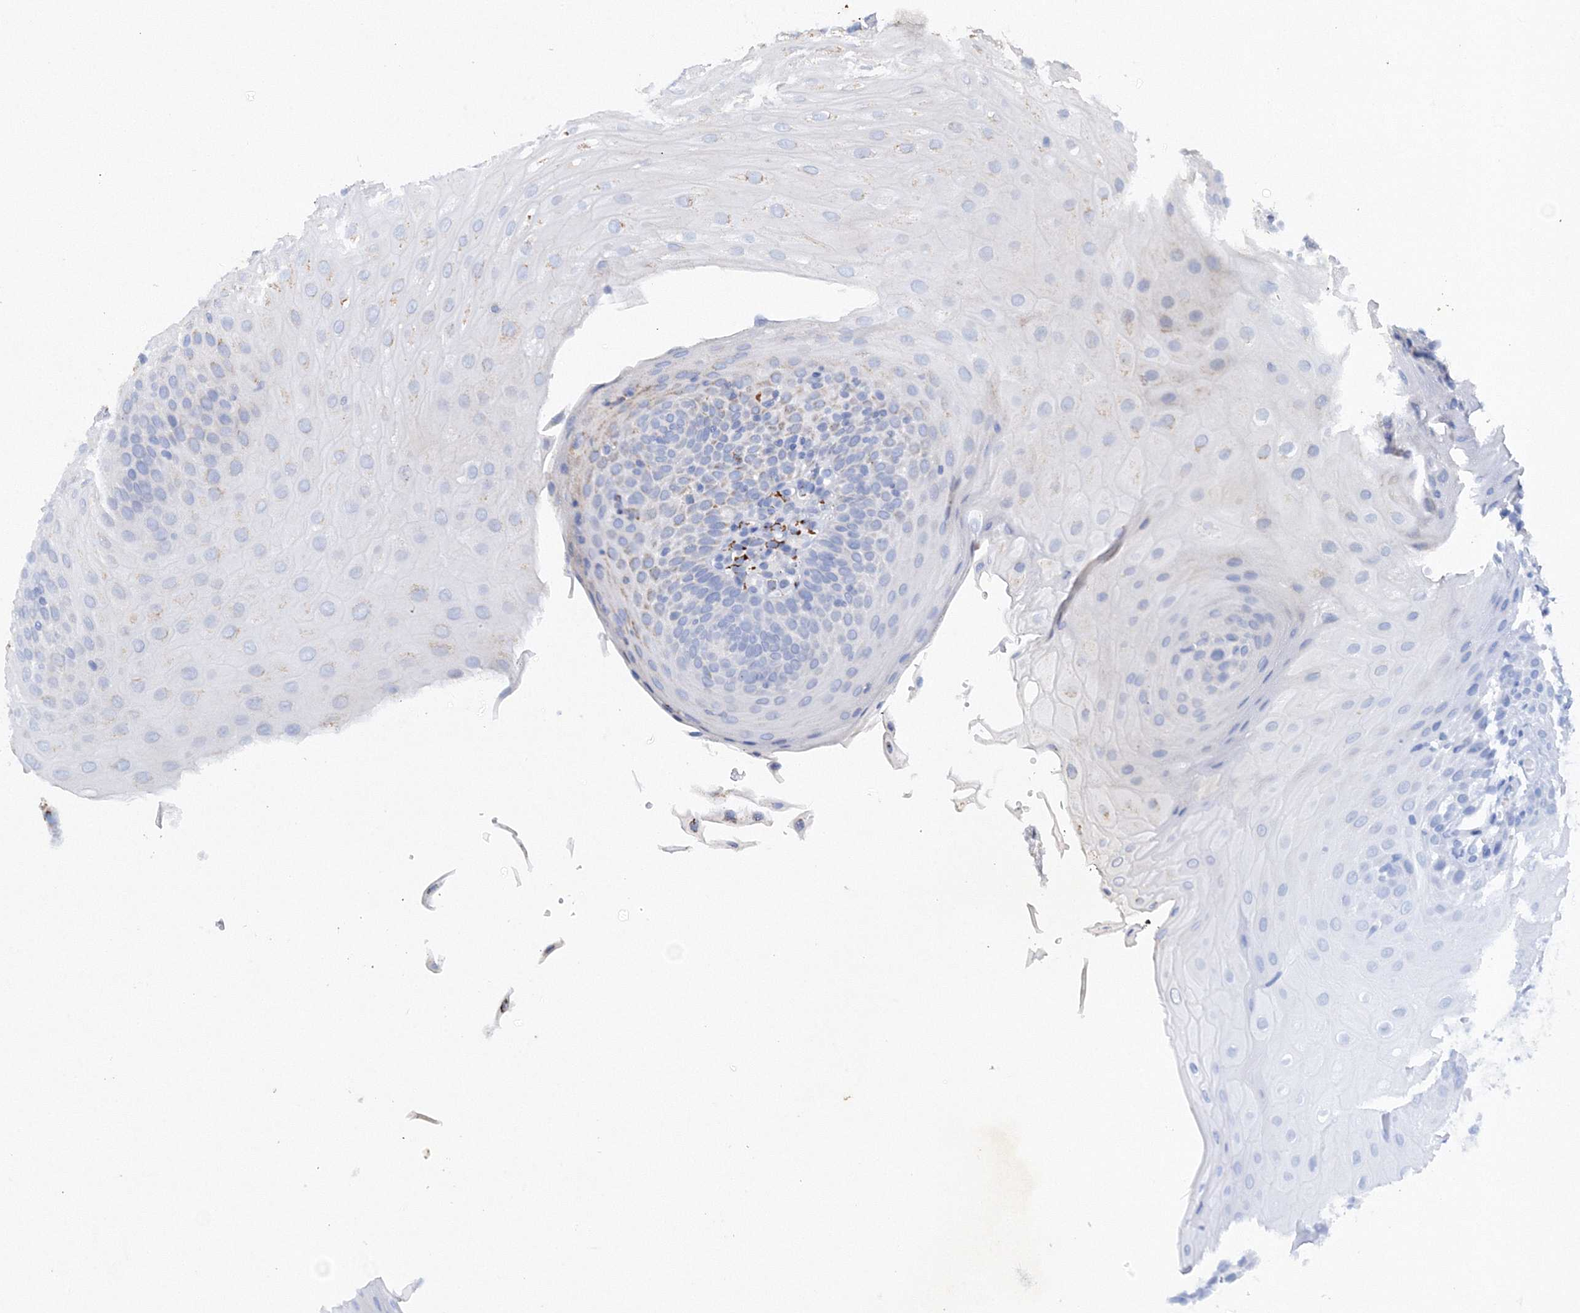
{"staining": {"intensity": "moderate", "quantity": "<25%", "location": "cytoplasmic/membranous"}, "tissue": "oral mucosa", "cell_type": "Squamous epithelial cells", "image_type": "normal", "snomed": [{"axis": "morphology", "description": "Normal tissue, NOS"}, {"axis": "topography", "description": "Oral tissue"}], "caption": "Immunohistochemistry (IHC) of benign oral mucosa reveals low levels of moderate cytoplasmic/membranous expression in about <25% of squamous epithelial cells.", "gene": "MERTK", "patient": {"sex": "female", "age": 68}}